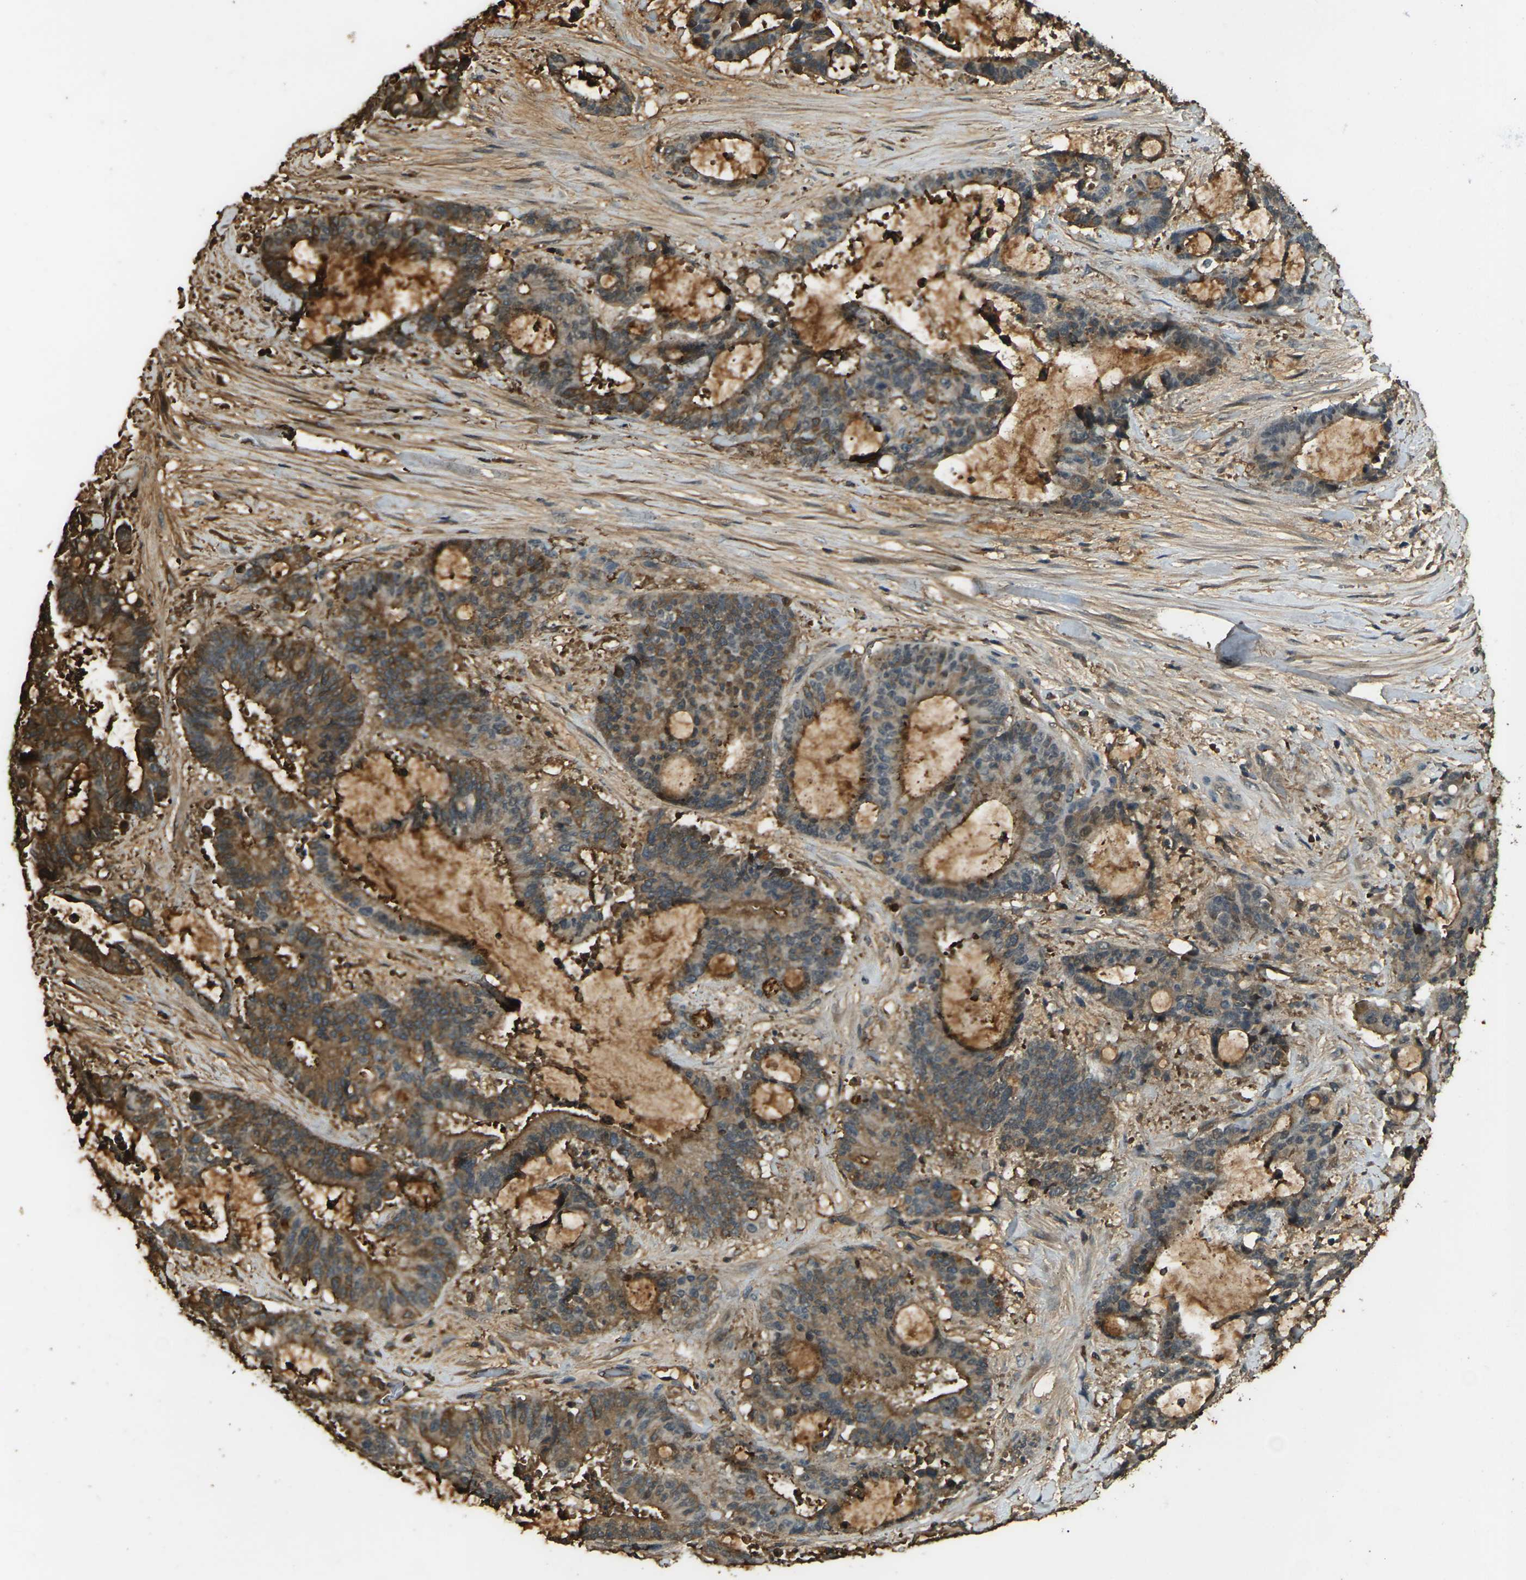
{"staining": {"intensity": "moderate", "quantity": "25%-75%", "location": "cytoplasmic/membranous"}, "tissue": "liver cancer", "cell_type": "Tumor cells", "image_type": "cancer", "snomed": [{"axis": "morphology", "description": "Normal tissue, NOS"}, {"axis": "morphology", "description": "Cholangiocarcinoma"}, {"axis": "topography", "description": "Liver"}, {"axis": "topography", "description": "Peripheral nerve tissue"}], "caption": "Cholangiocarcinoma (liver) stained for a protein (brown) exhibits moderate cytoplasmic/membranous positive expression in approximately 25%-75% of tumor cells.", "gene": "CYP1B1", "patient": {"sex": "female", "age": 73}}